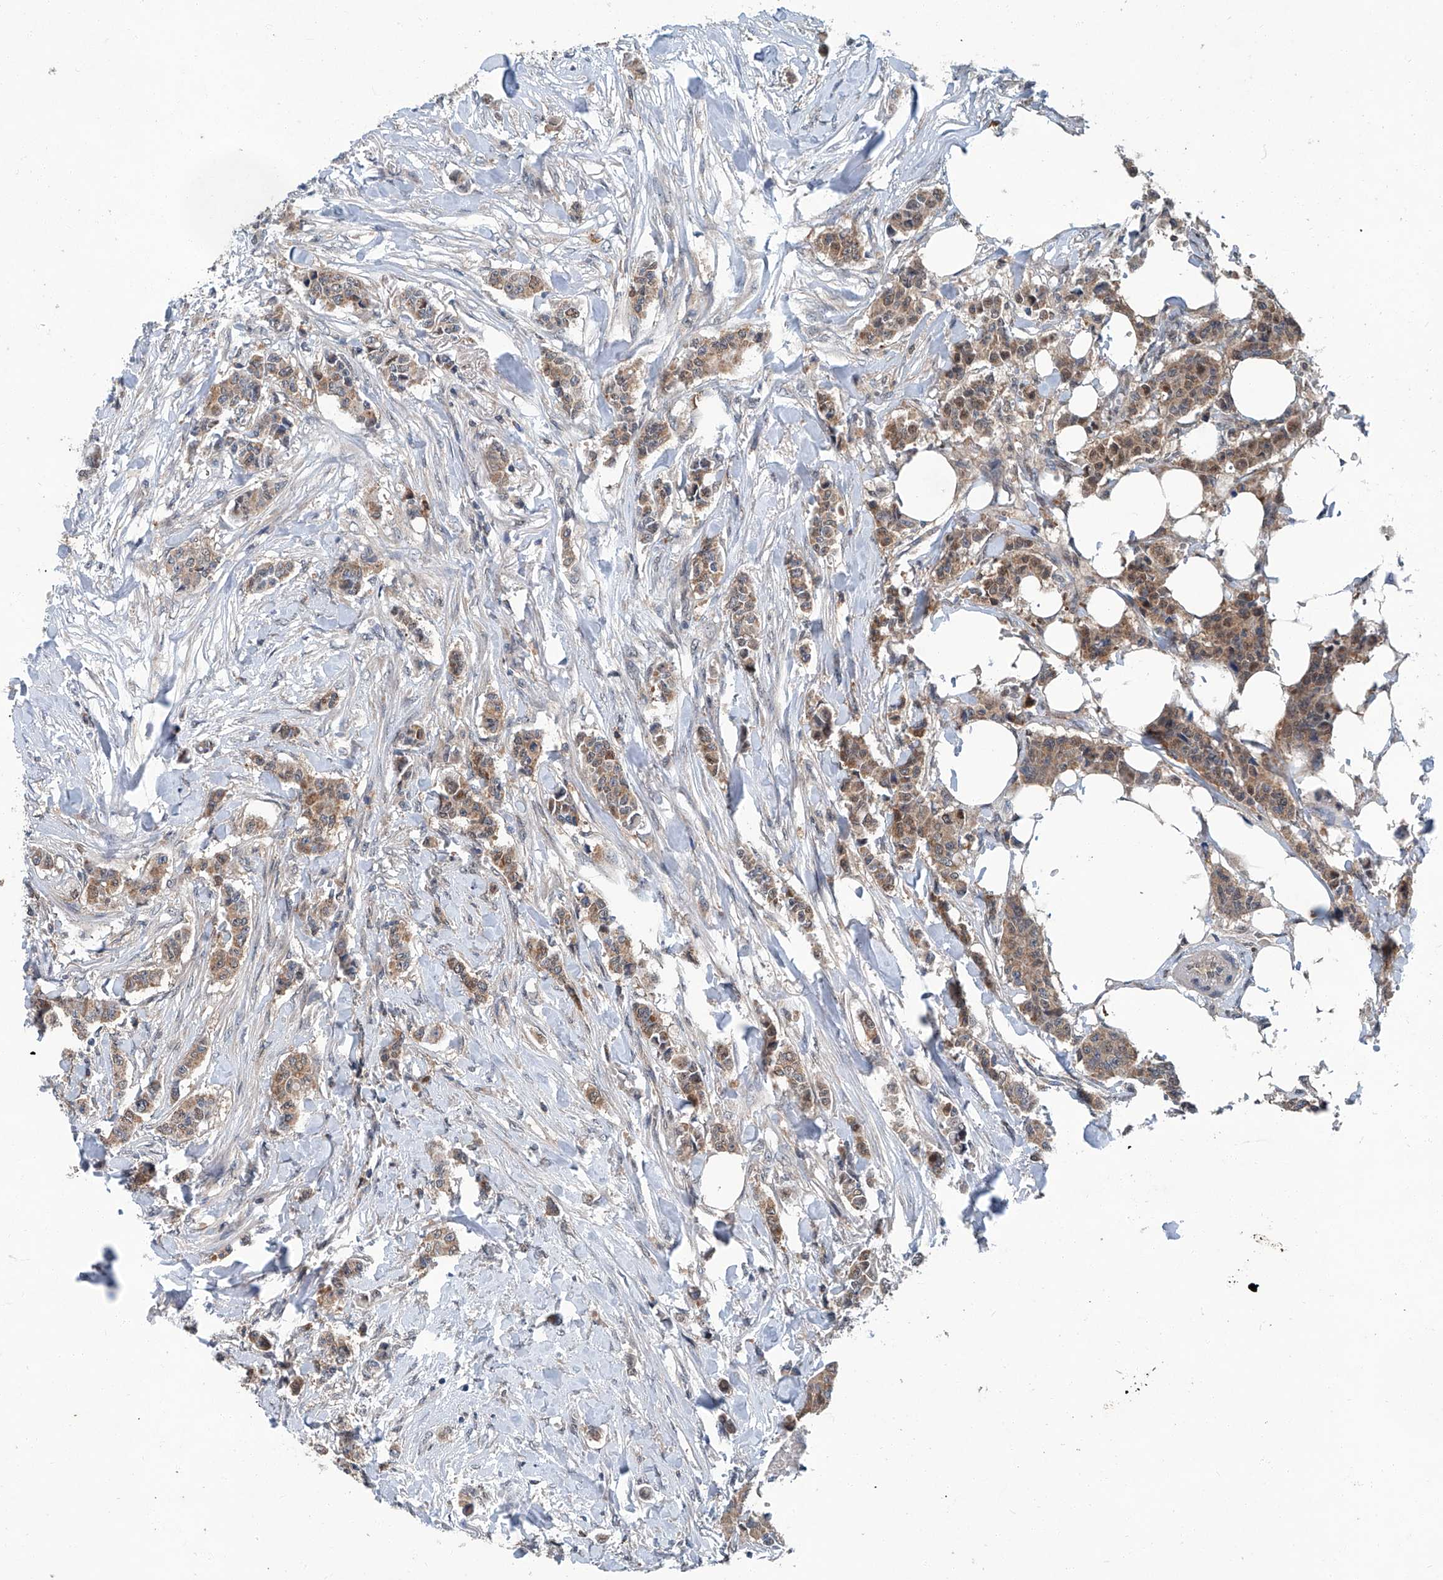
{"staining": {"intensity": "moderate", "quantity": ">75%", "location": "cytoplasmic/membranous"}, "tissue": "breast cancer", "cell_type": "Tumor cells", "image_type": "cancer", "snomed": [{"axis": "morphology", "description": "Duct carcinoma"}, {"axis": "topography", "description": "Breast"}], "caption": "A histopathology image showing moderate cytoplasmic/membranous positivity in approximately >75% of tumor cells in breast cancer, as visualized by brown immunohistochemical staining.", "gene": "CLK1", "patient": {"sex": "female", "age": 40}}